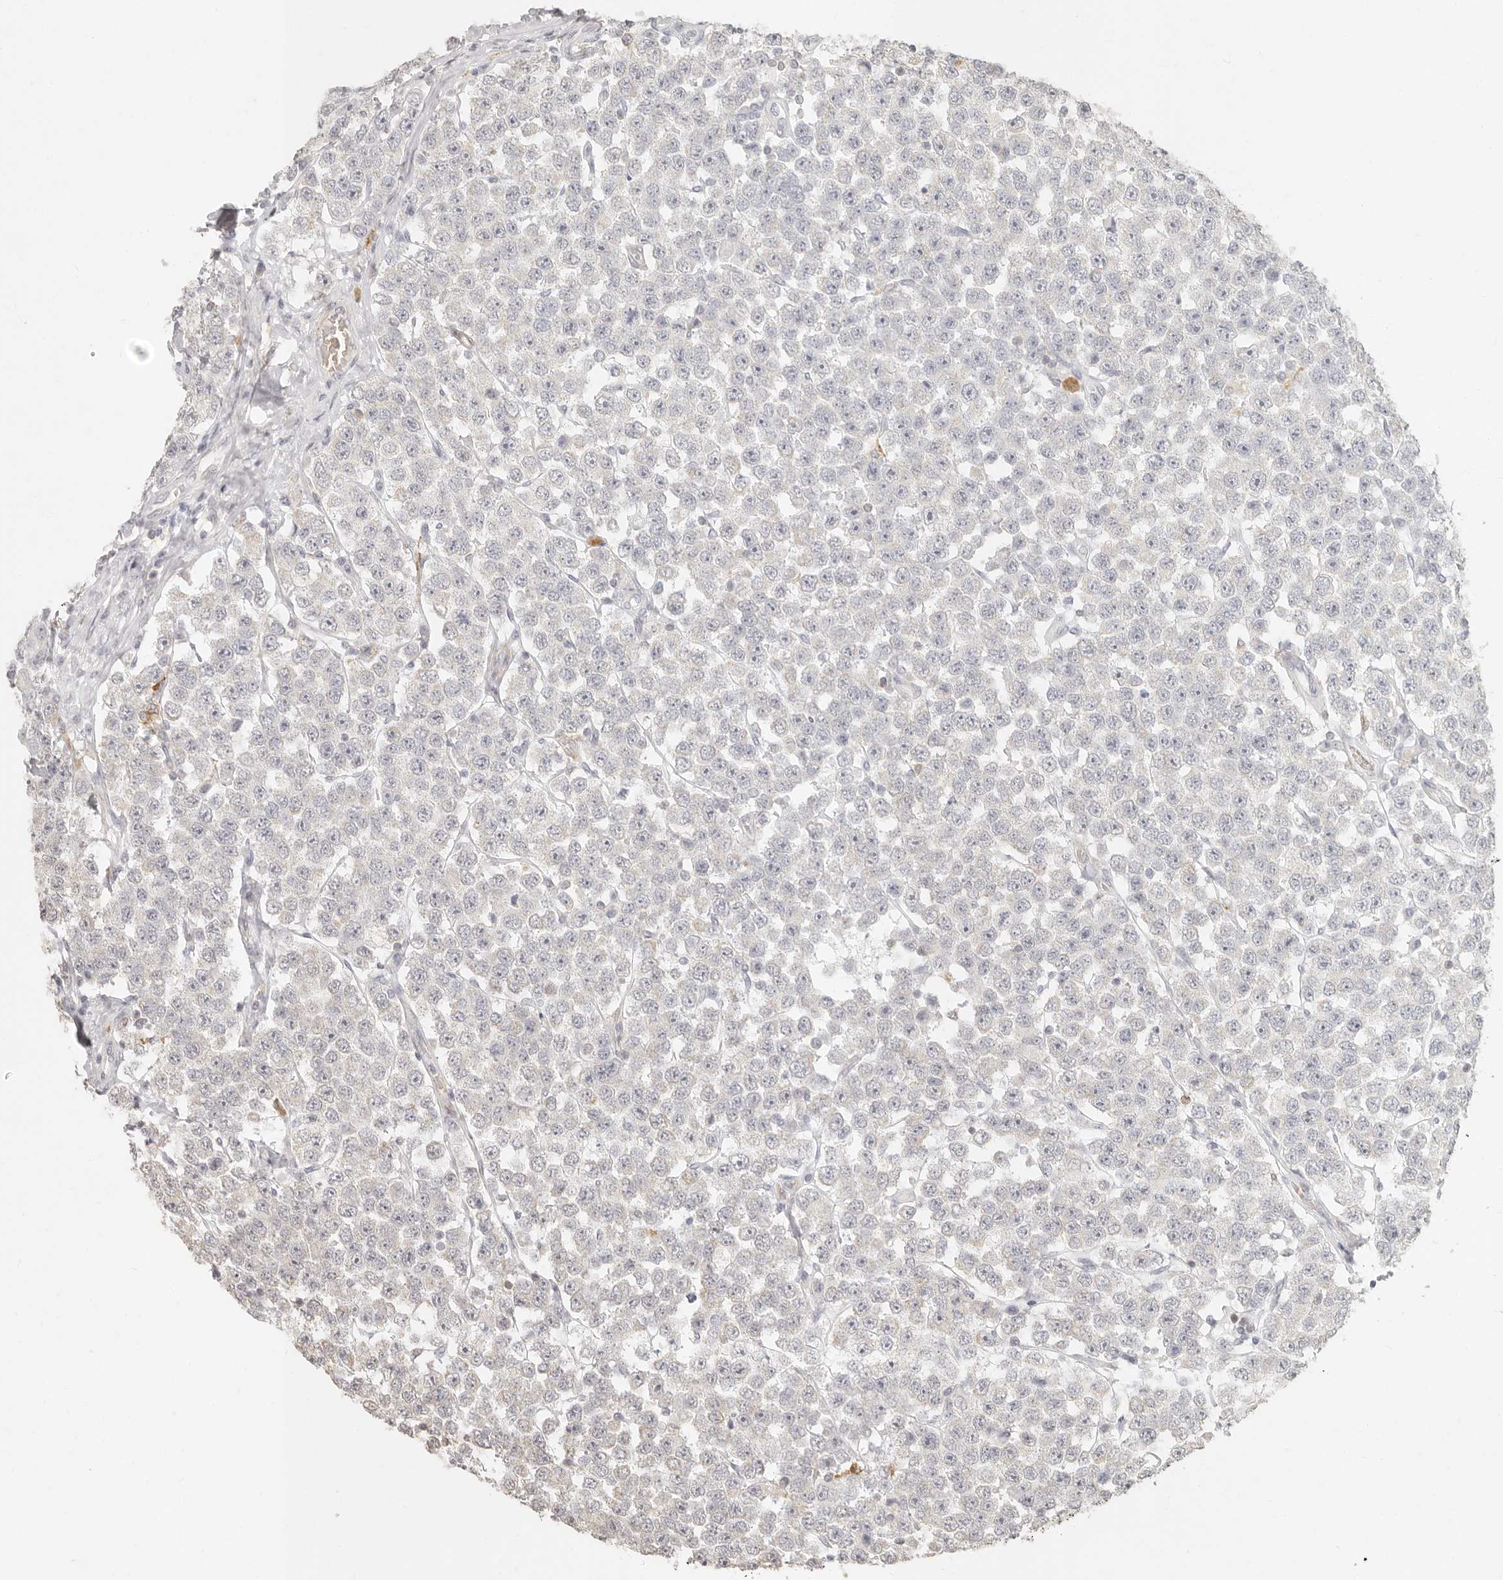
{"staining": {"intensity": "negative", "quantity": "none", "location": "none"}, "tissue": "testis cancer", "cell_type": "Tumor cells", "image_type": "cancer", "snomed": [{"axis": "morphology", "description": "Seminoma, NOS"}, {"axis": "topography", "description": "Testis"}], "caption": "An image of human testis cancer (seminoma) is negative for staining in tumor cells. (DAB (3,3'-diaminobenzidine) immunohistochemistry, high magnification).", "gene": "NIBAN1", "patient": {"sex": "male", "age": 28}}